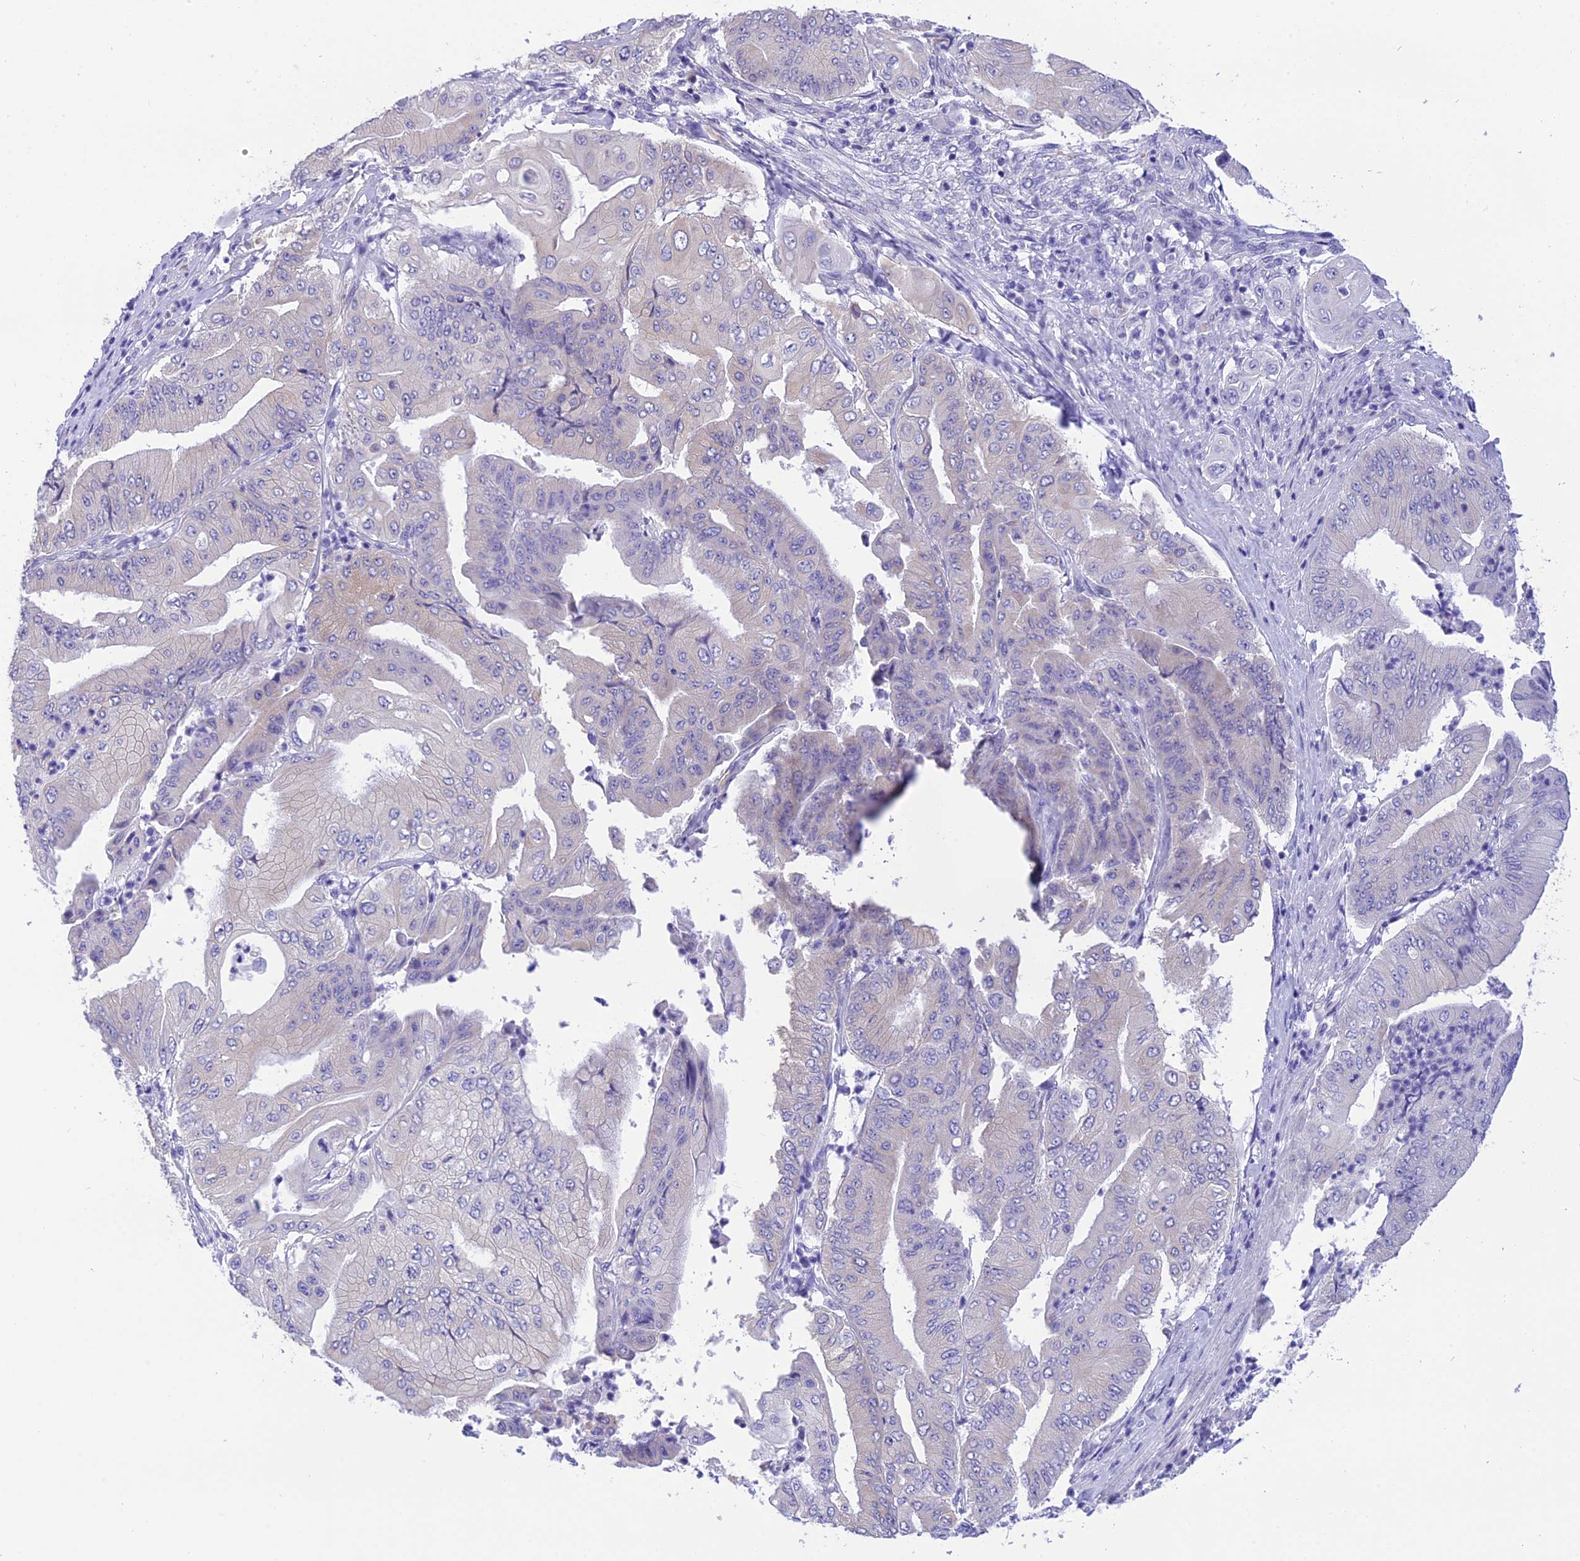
{"staining": {"intensity": "negative", "quantity": "none", "location": "none"}, "tissue": "pancreatic cancer", "cell_type": "Tumor cells", "image_type": "cancer", "snomed": [{"axis": "morphology", "description": "Adenocarcinoma, NOS"}, {"axis": "topography", "description": "Pancreas"}], "caption": "Tumor cells show no significant positivity in pancreatic cancer.", "gene": "DCAF16", "patient": {"sex": "female", "age": 77}}